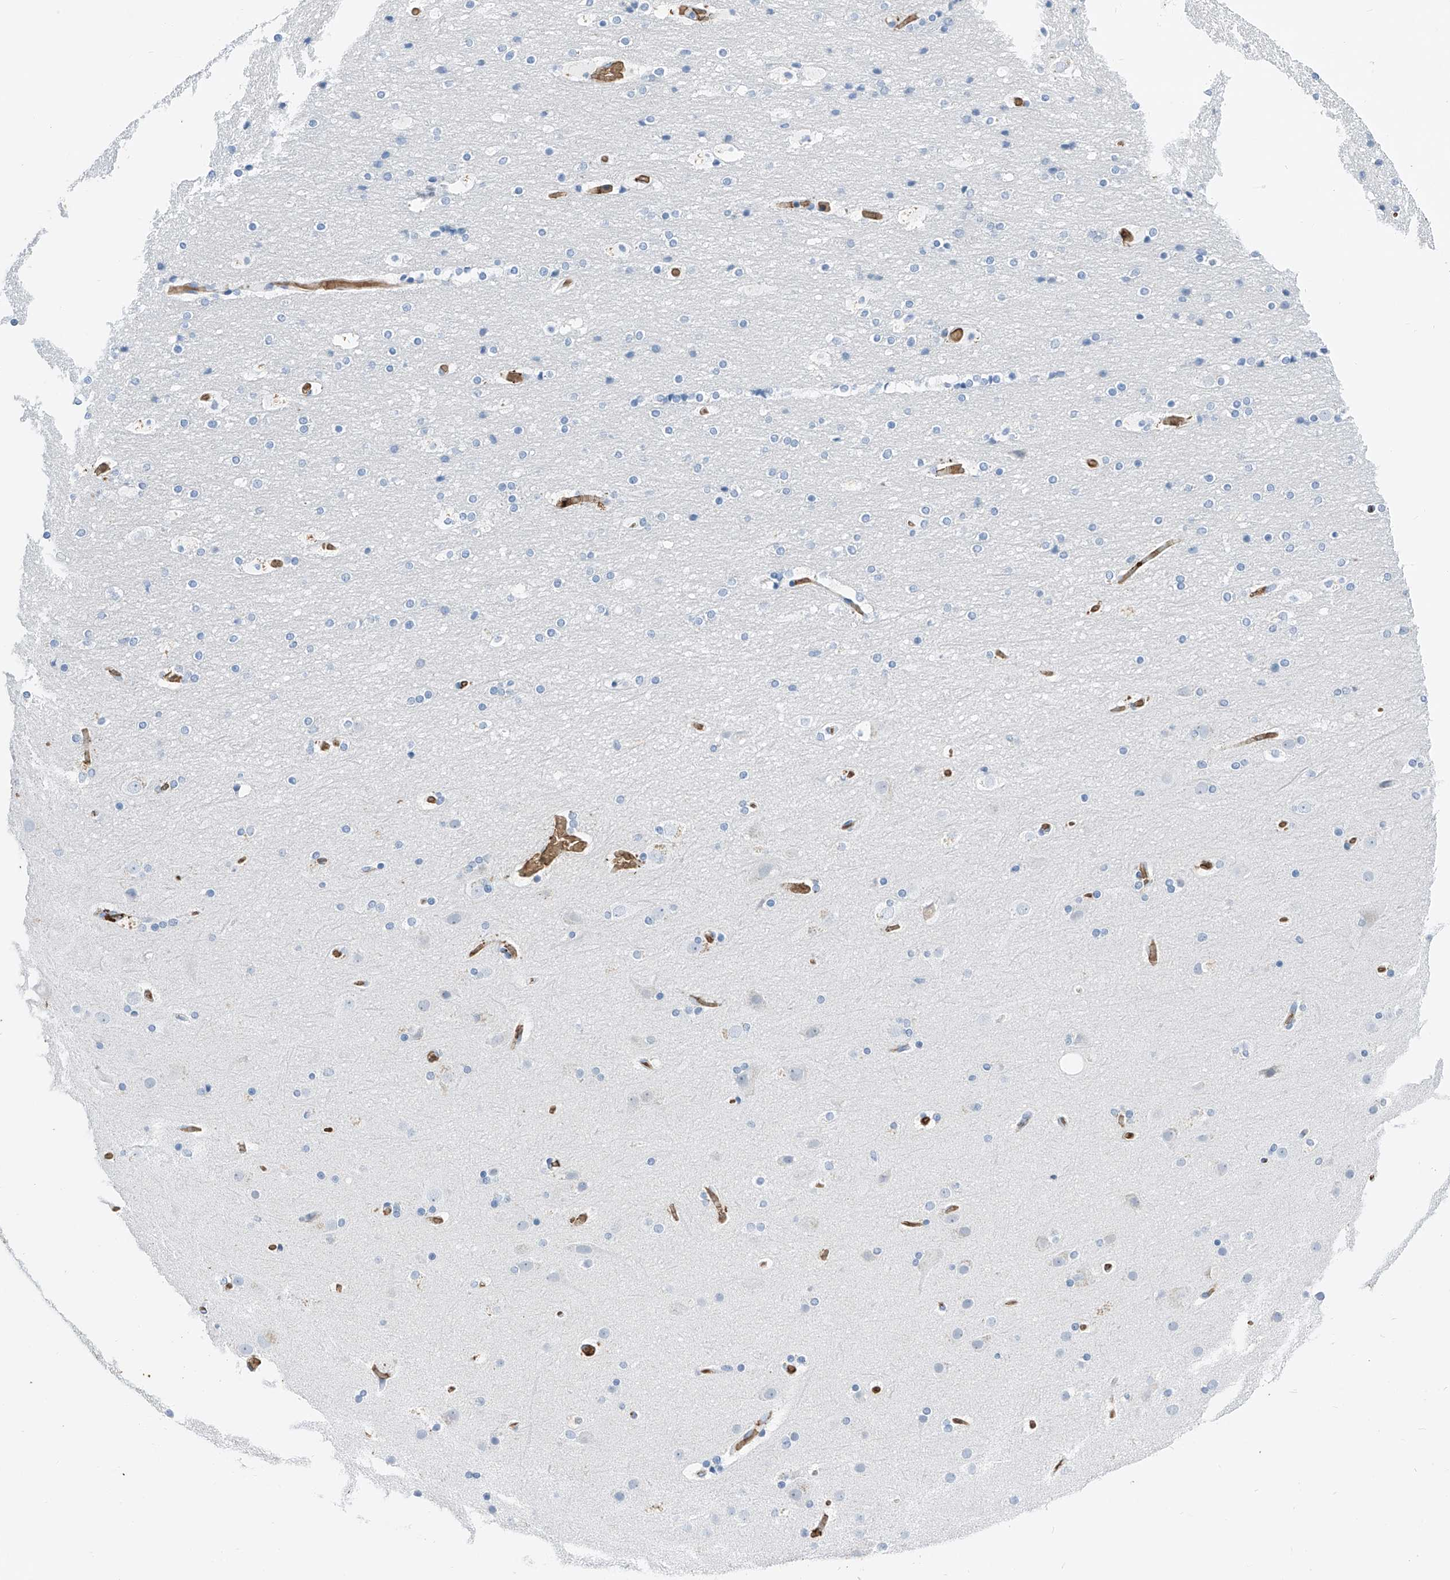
{"staining": {"intensity": "moderate", "quantity": "25%-75%", "location": "cytoplasmic/membranous"}, "tissue": "cerebral cortex", "cell_type": "Endothelial cells", "image_type": "normal", "snomed": [{"axis": "morphology", "description": "Normal tissue, NOS"}, {"axis": "topography", "description": "Cerebral cortex"}], "caption": "Immunohistochemical staining of benign cerebral cortex exhibits 25%-75% levels of moderate cytoplasmic/membranous protein staining in about 25%-75% of endothelial cells. (DAB (3,3'-diaminobenzidine) = brown stain, brightfield microscopy at high magnification).", "gene": "PRSS23", "patient": {"sex": "male", "age": 57}}